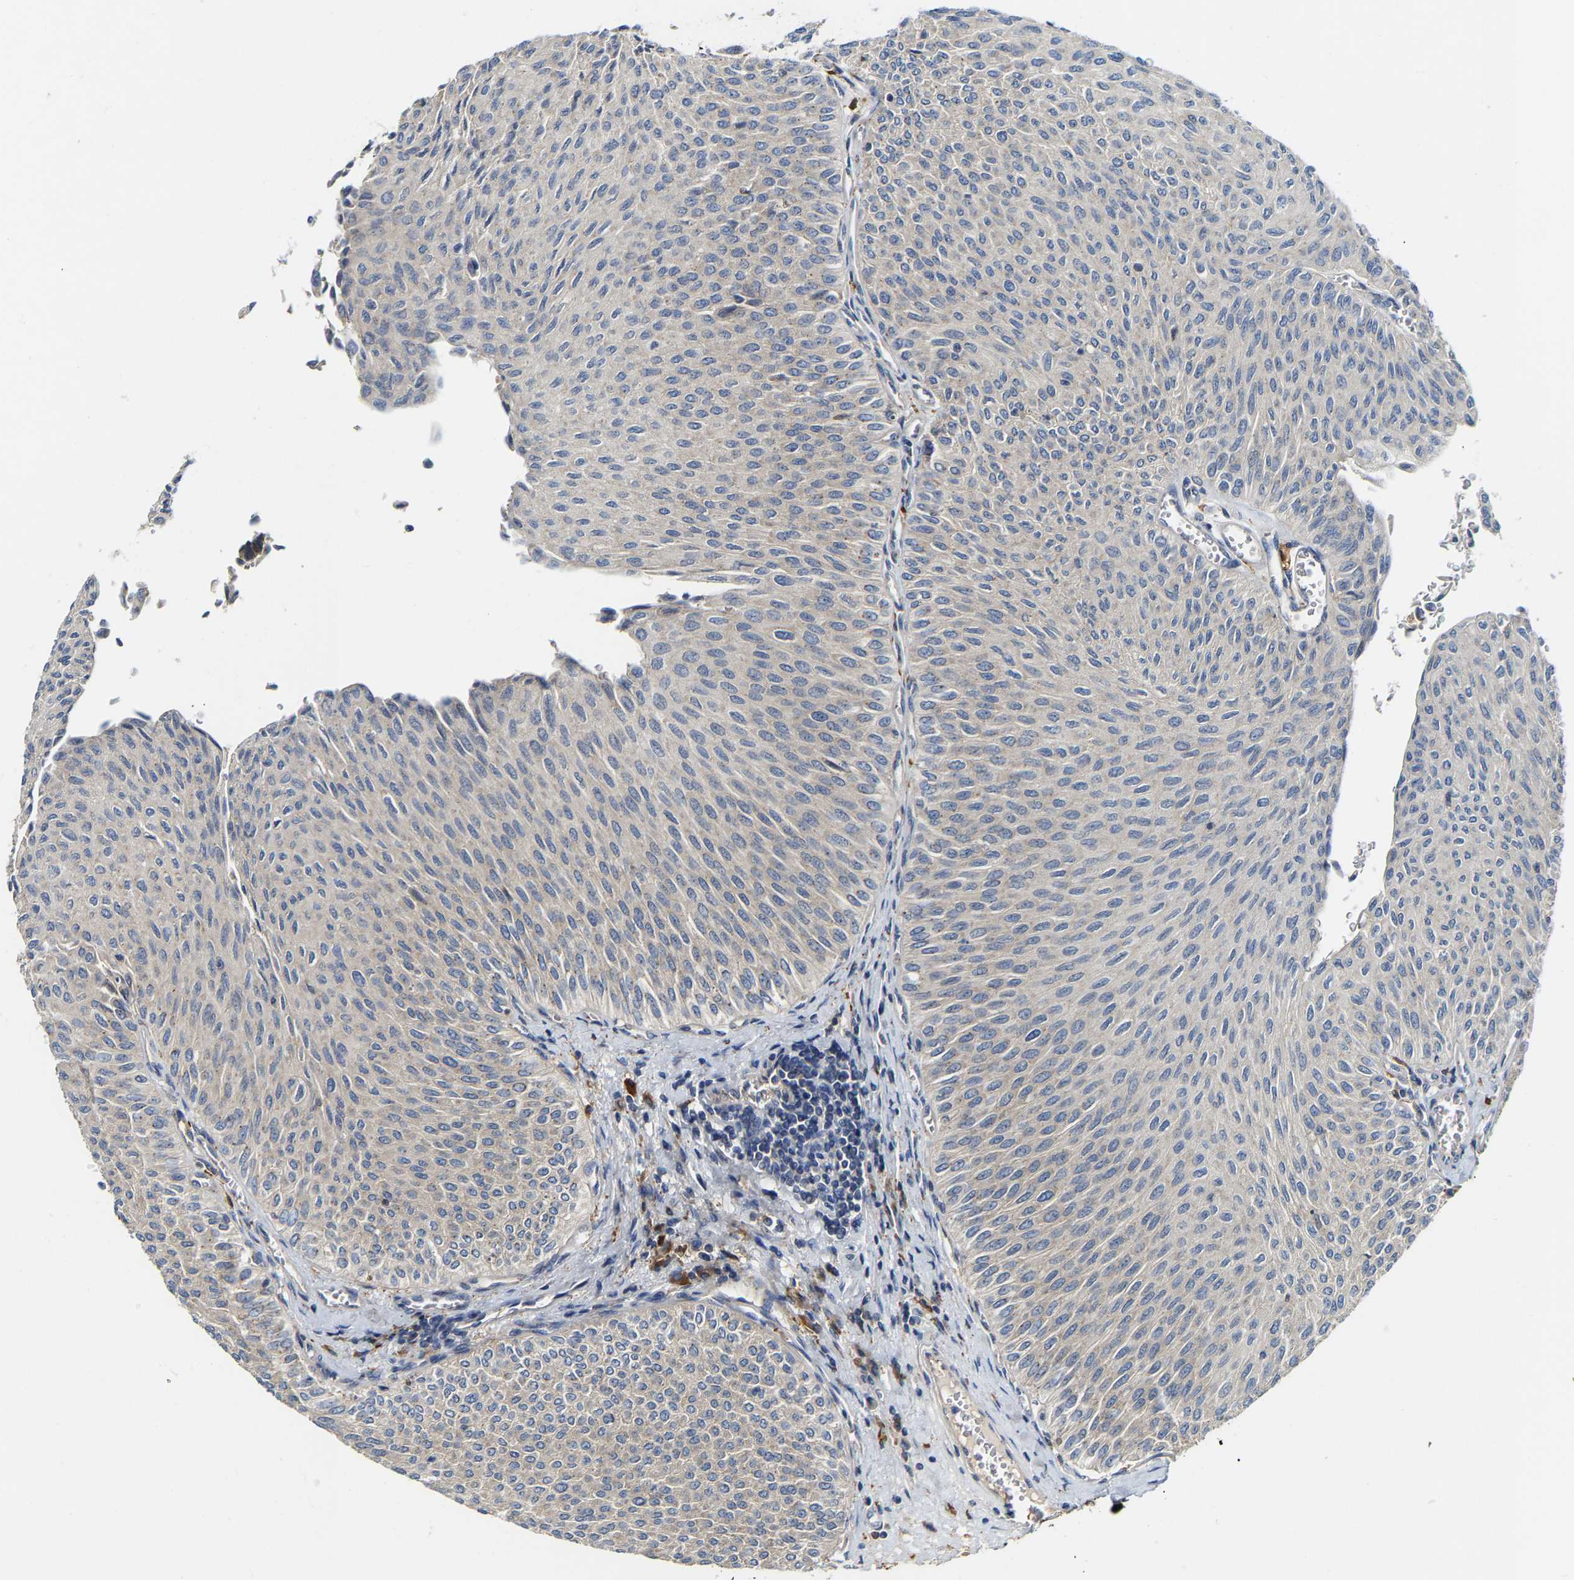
{"staining": {"intensity": "weak", "quantity": "<25%", "location": "cytoplasmic/membranous"}, "tissue": "urothelial cancer", "cell_type": "Tumor cells", "image_type": "cancer", "snomed": [{"axis": "morphology", "description": "Urothelial carcinoma, Low grade"}, {"axis": "topography", "description": "Urinary bladder"}], "caption": "IHC histopathology image of neoplastic tissue: urothelial cancer stained with DAB shows no significant protein positivity in tumor cells.", "gene": "PCNT", "patient": {"sex": "male", "age": 78}}